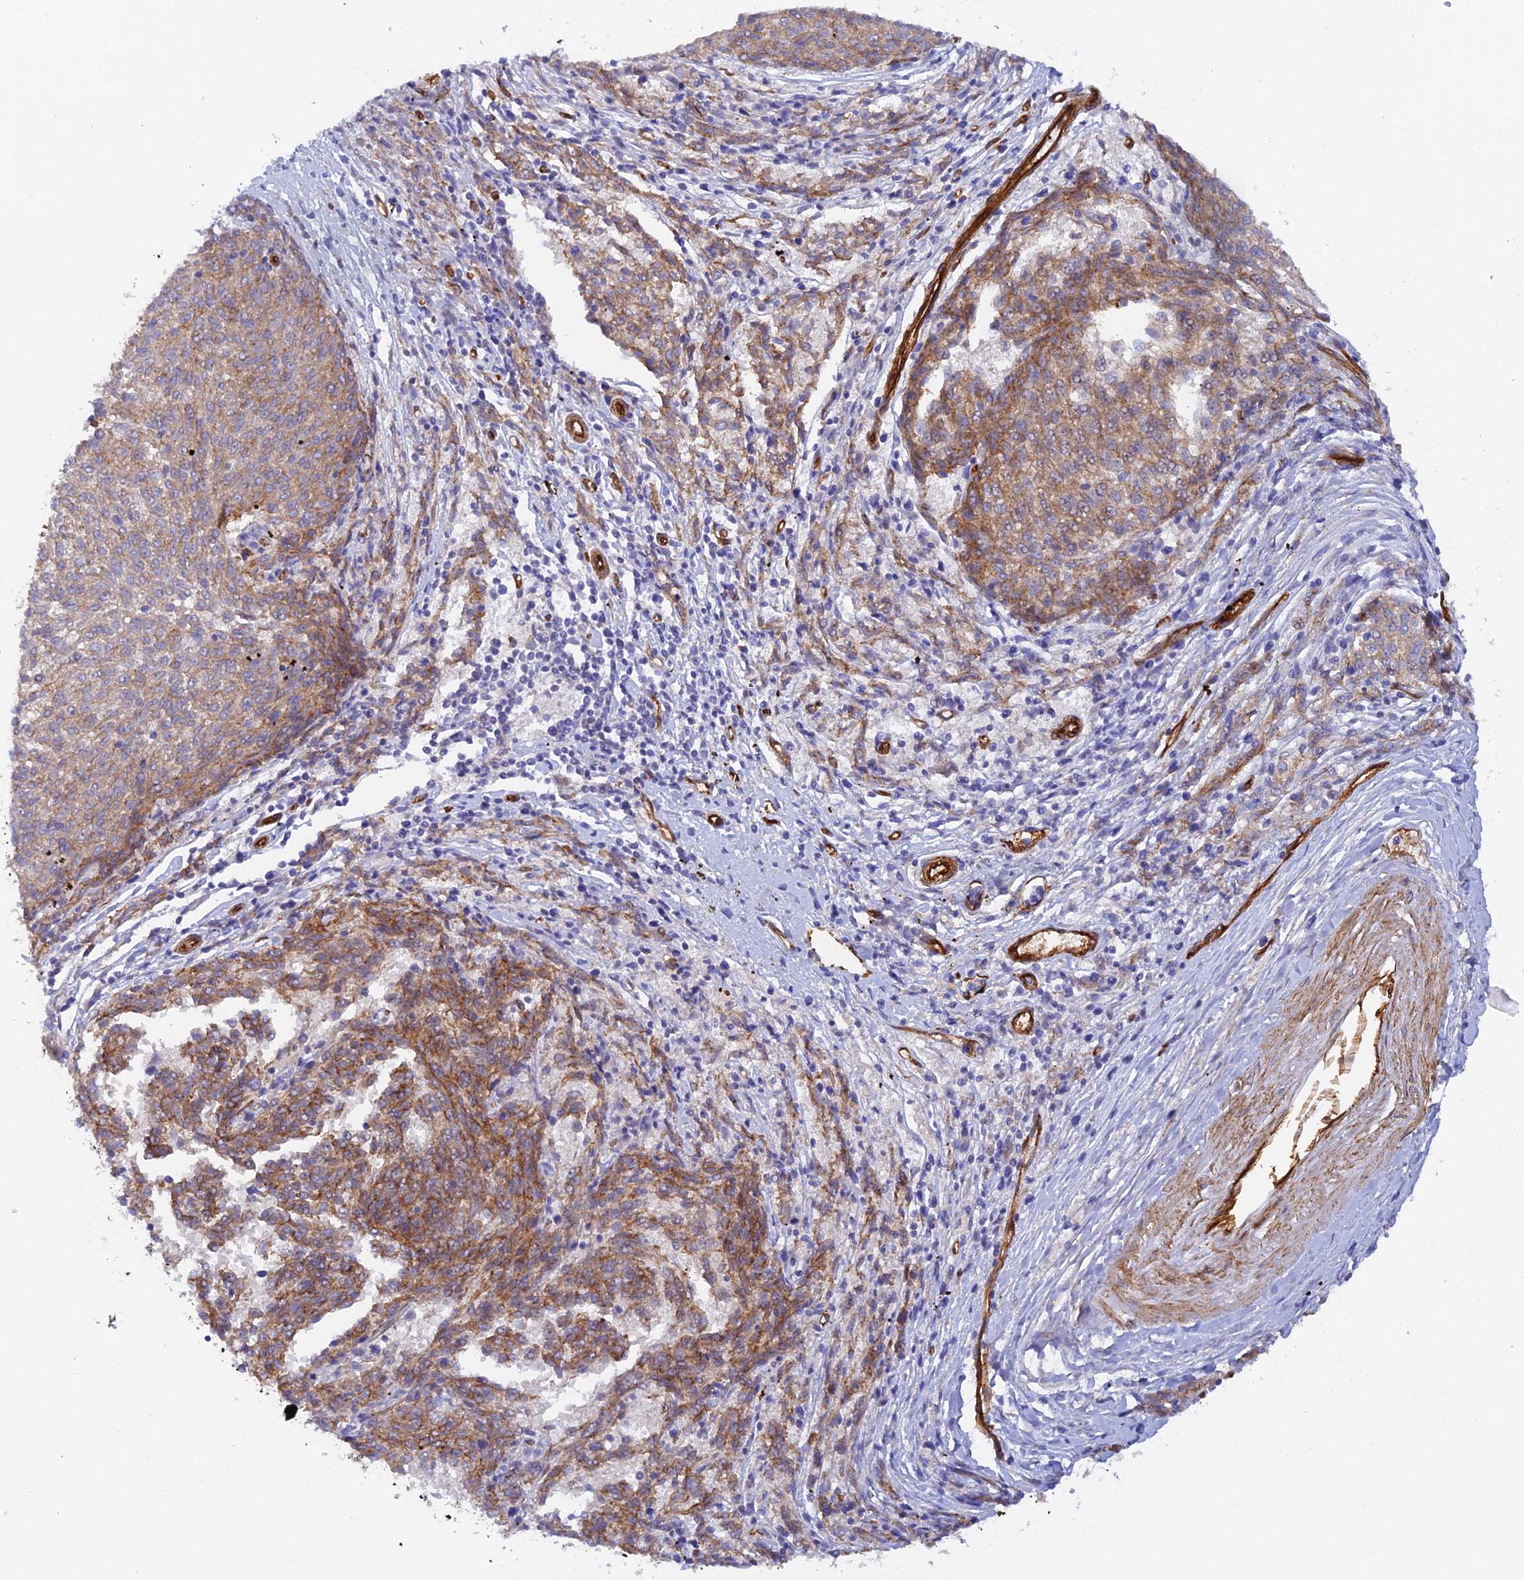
{"staining": {"intensity": "moderate", "quantity": ">75%", "location": "cytoplasmic/membranous"}, "tissue": "melanoma", "cell_type": "Tumor cells", "image_type": "cancer", "snomed": [{"axis": "morphology", "description": "Malignant melanoma, NOS"}, {"axis": "topography", "description": "Skin"}], "caption": "Tumor cells reveal medium levels of moderate cytoplasmic/membranous staining in approximately >75% of cells in malignant melanoma.", "gene": "MYO9A", "patient": {"sex": "female", "age": 72}}